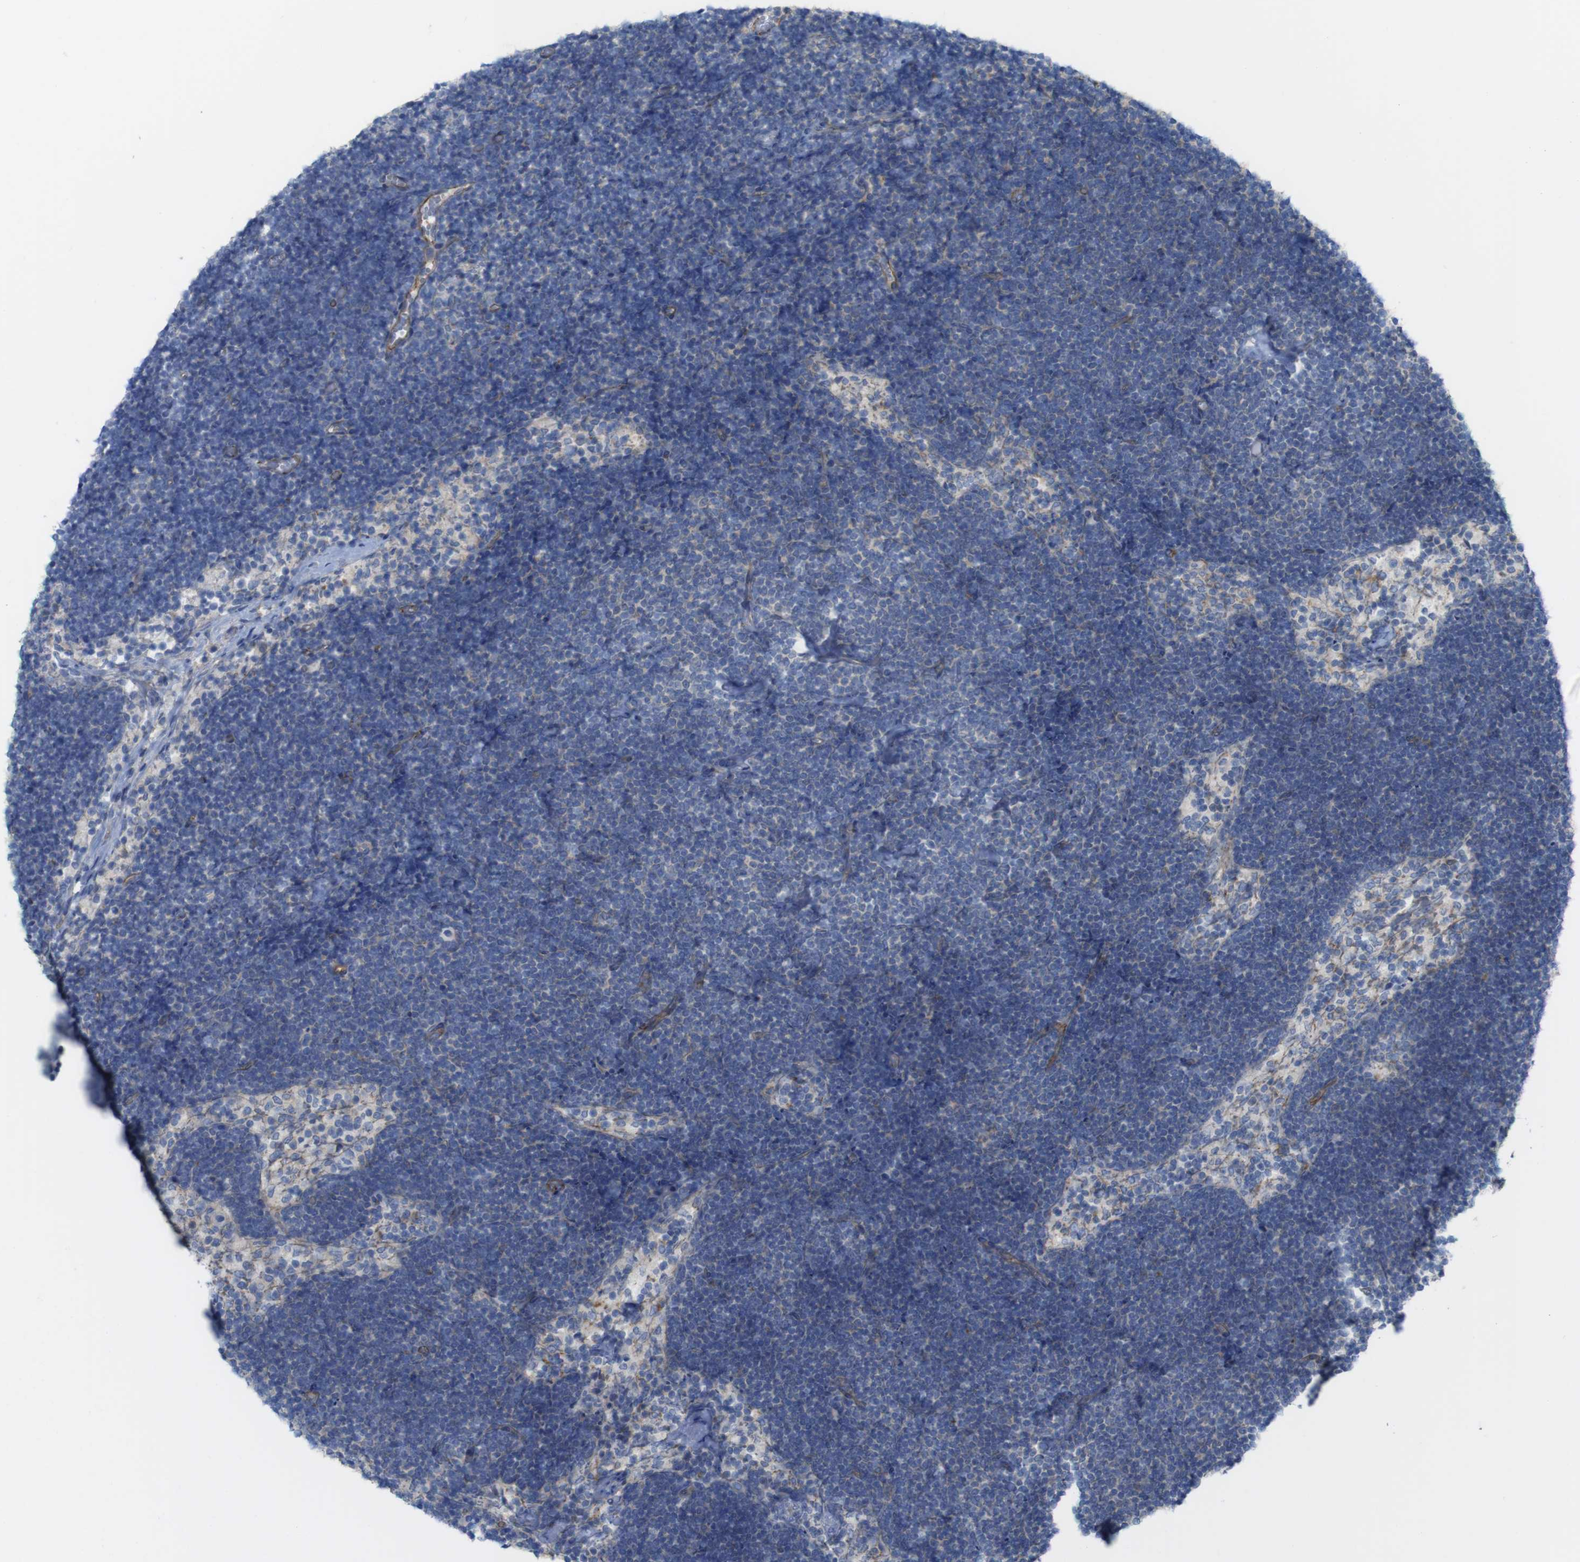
{"staining": {"intensity": "weak", "quantity": "<25%", "location": "cytoplasmic/membranous"}, "tissue": "lymph node", "cell_type": "Germinal center cells", "image_type": "normal", "snomed": [{"axis": "morphology", "description": "Normal tissue, NOS"}, {"axis": "topography", "description": "Lymph node"}], "caption": "IHC of benign lymph node demonstrates no expression in germinal center cells.", "gene": "PREX2", "patient": {"sex": "male", "age": 63}}